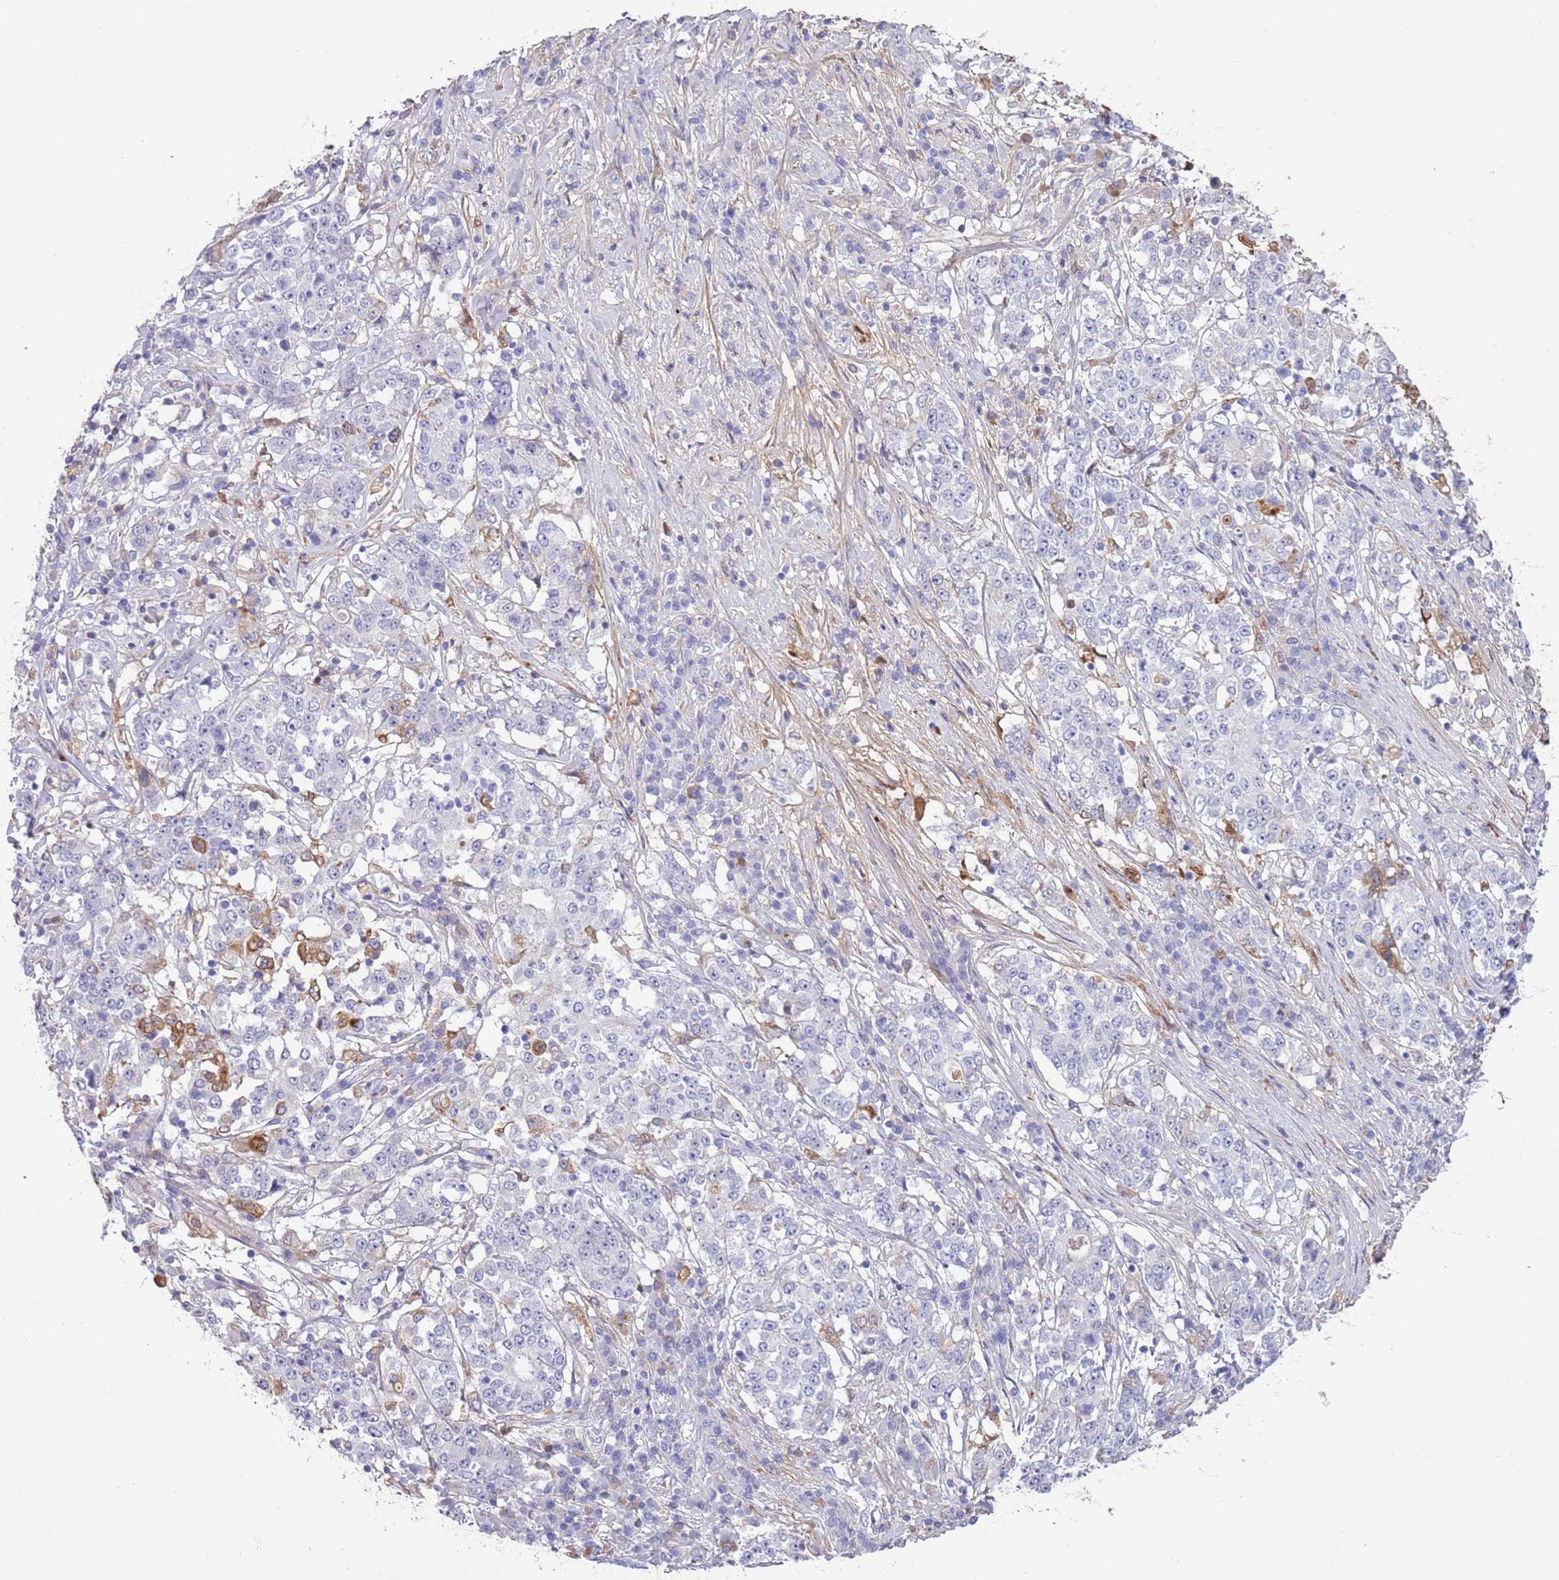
{"staining": {"intensity": "moderate", "quantity": "<25%", "location": "cytoplasmic/membranous"}, "tissue": "stomach cancer", "cell_type": "Tumor cells", "image_type": "cancer", "snomed": [{"axis": "morphology", "description": "Adenocarcinoma, NOS"}, {"axis": "topography", "description": "Stomach"}], "caption": "Human stomach adenocarcinoma stained with a protein marker exhibits moderate staining in tumor cells.", "gene": "ABHD17C", "patient": {"sex": "male", "age": 59}}